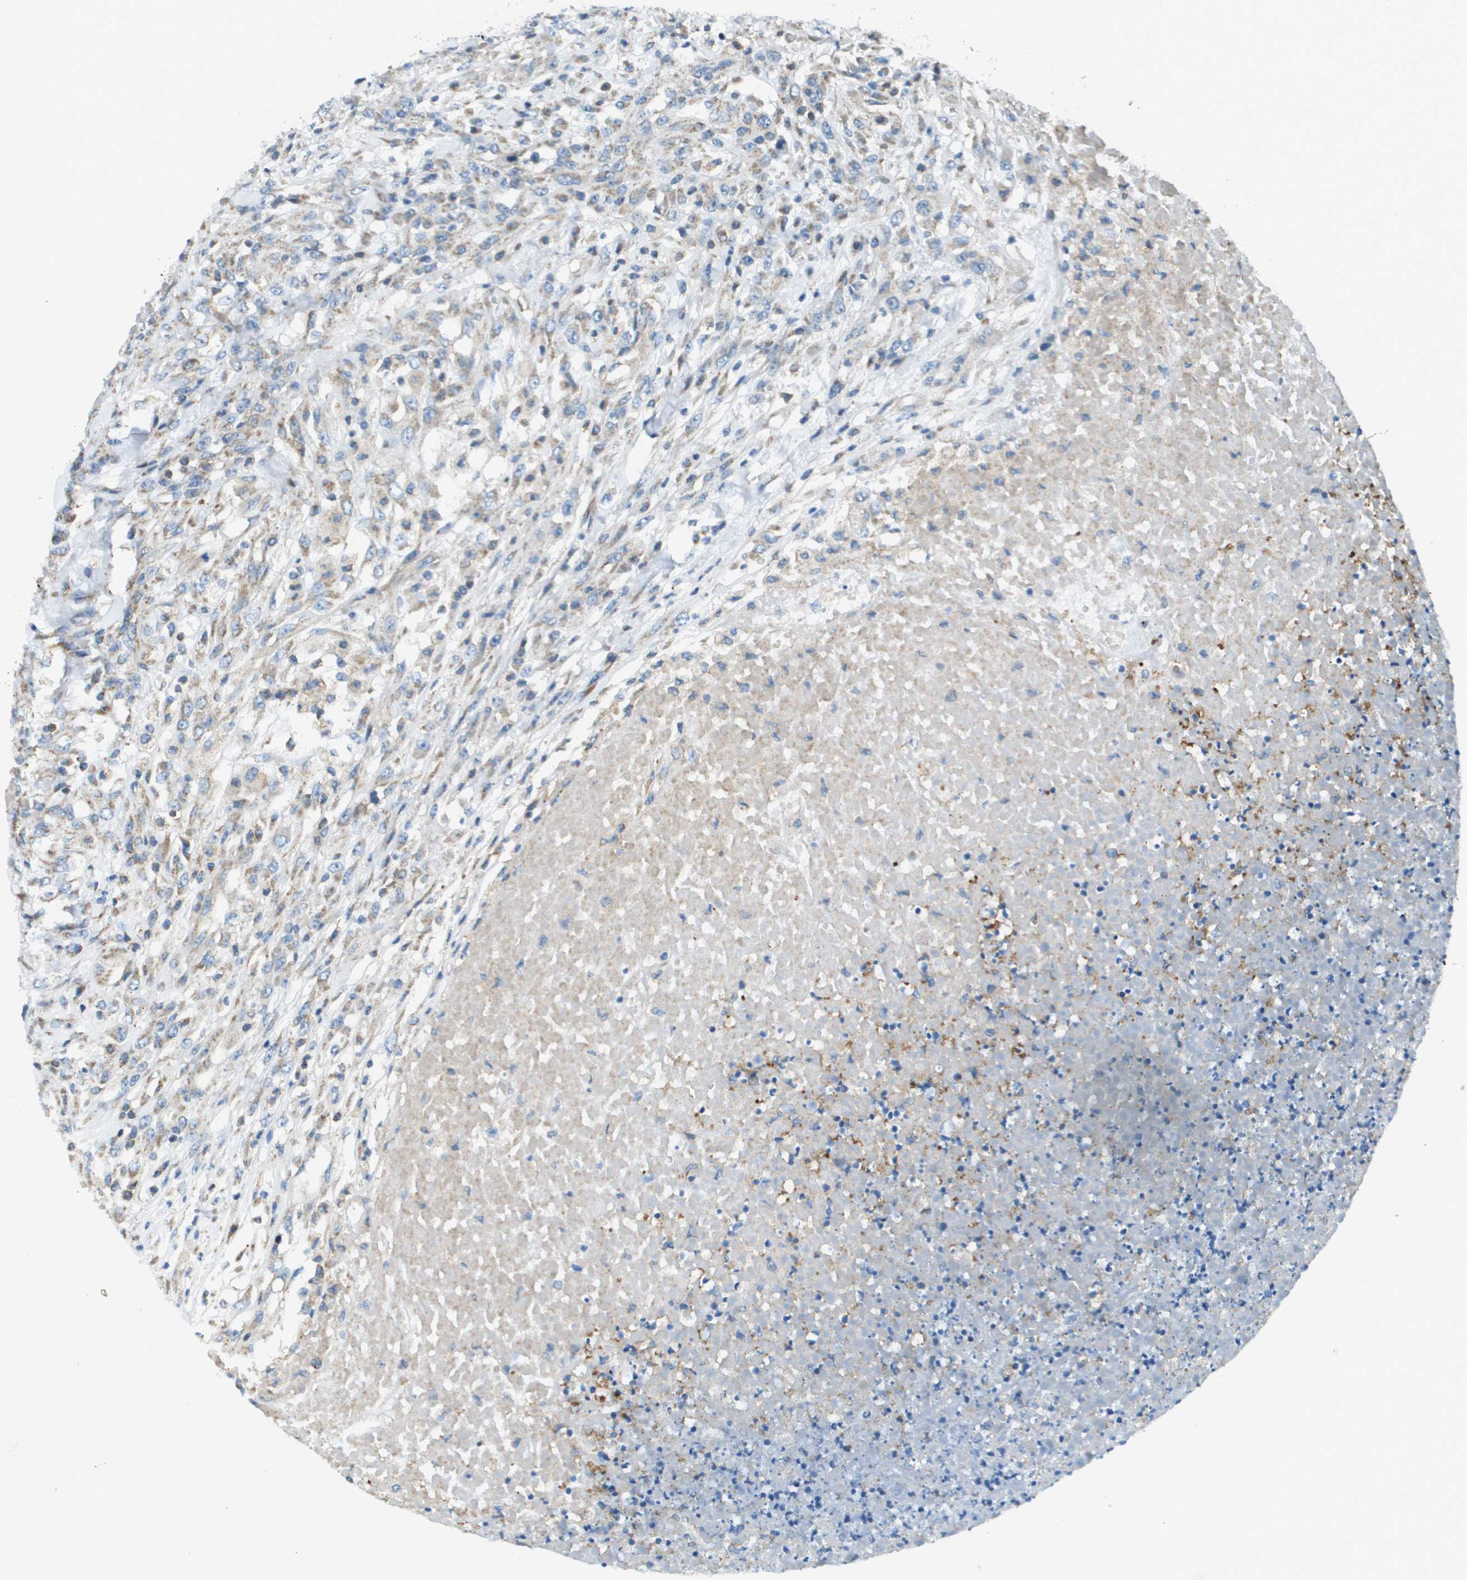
{"staining": {"intensity": "weak", "quantity": ">75%", "location": "cytoplasmic/membranous"}, "tissue": "testis cancer", "cell_type": "Tumor cells", "image_type": "cancer", "snomed": [{"axis": "morphology", "description": "Seminoma, NOS"}, {"axis": "topography", "description": "Testis"}], "caption": "Immunohistochemistry (IHC) micrograph of neoplastic tissue: human seminoma (testis) stained using immunohistochemistry reveals low levels of weak protein expression localized specifically in the cytoplasmic/membranous of tumor cells, appearing as a cytoplasmic/membranous brown color.", "gene": "TAOK3", "patient": {"sex": "male", "age": 59}}